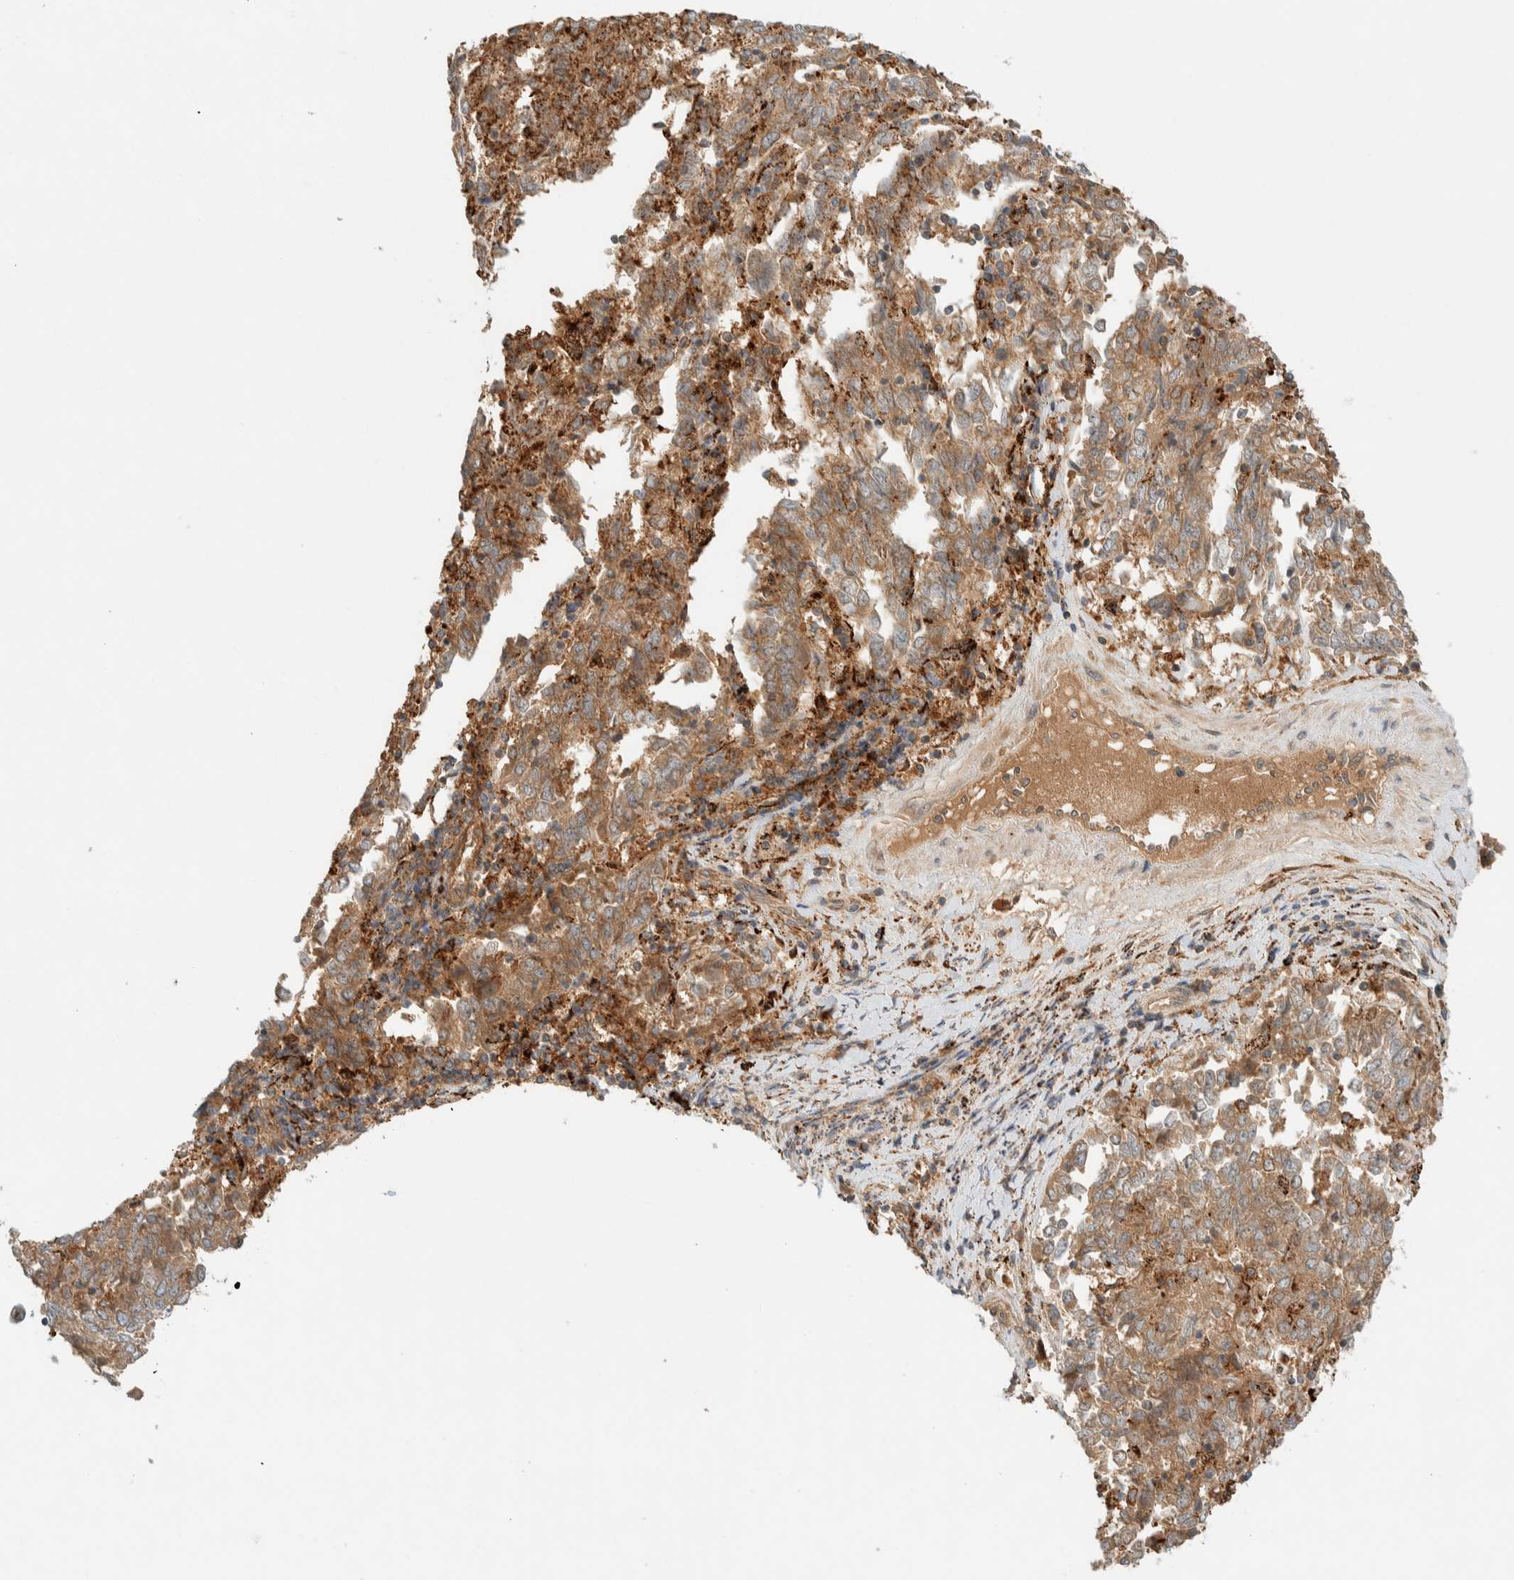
{"staining": {"intensity": "moderate", "quantity": ">75%", "location": "cytoplasmic/membranous"}, "tissue": "endometrial cancer", "cell_type": "Tumor cells", "image_type": "cancer", "snomed": [{"axis": "morphology", "description": "Adenocarcinoma, NOS"}, {"axis": "topography", "description": "Endometrium"}], "caption": "Immunohistochemistry of endometrial adenocarcinoma demonstrates medium levels of moderate cytoplasmic/membranous expression in approximately >75% of tumor cells.", "gene": "FAM167A", "patient": {"sex": "female", "age": 80}}